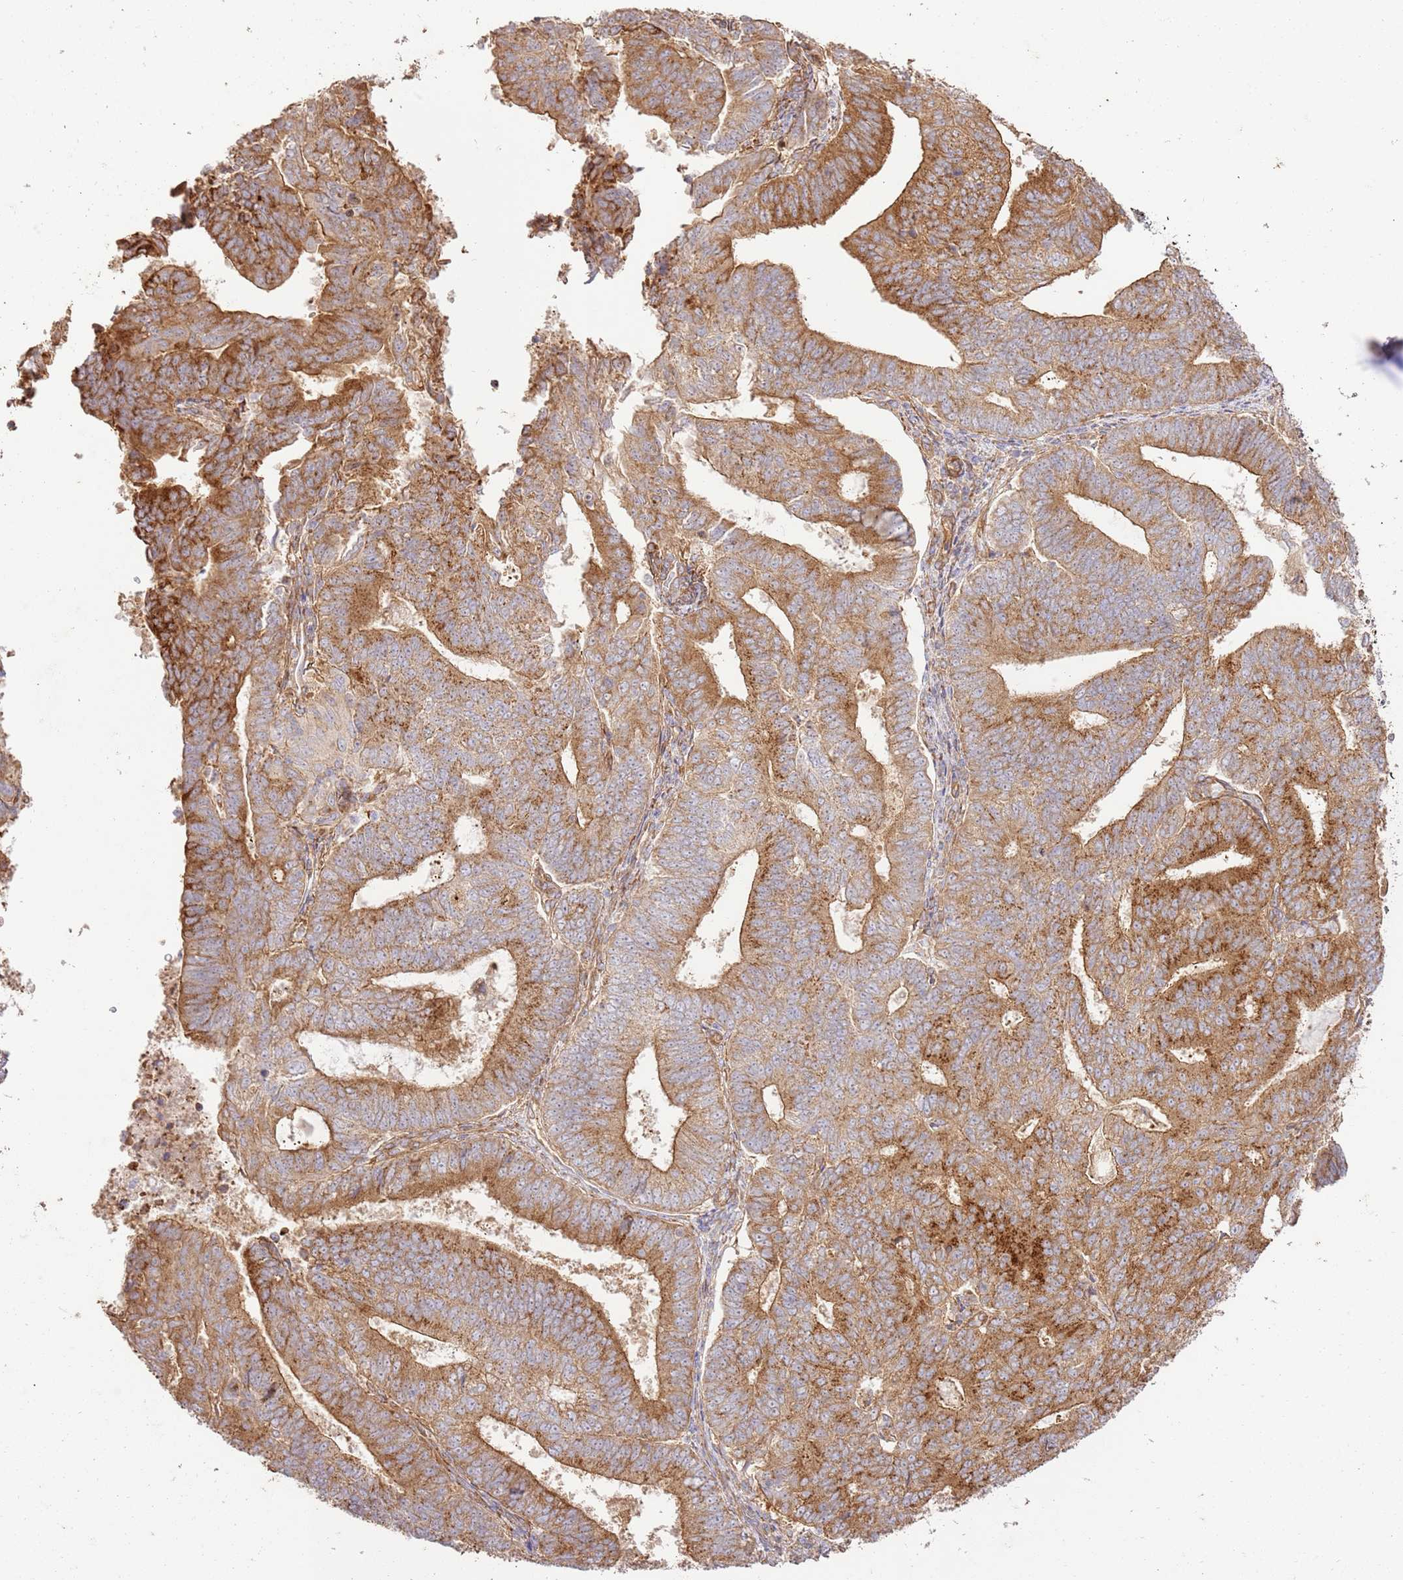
{"staining": {"intensity": "strong", "quantity": ">75%", "location": "cytoplasmic/membranous"}, "tissue": "endometrial cancer", "cell_type": "Tumor cells", "image_type": "cancer", "snomed": [{"axis": "morphology", "description": "Adenocarcinoma, NOS"}, {"axis": "topography", "description": "Endometrium"}], "caption": "Immunohistochemistry (IHC) histopathology image of neoplastic tissue: human endometrial adenocarcinoma stained using immunohistochemistry (IHC) displays high levels of strong protein expression localized specifically in the cytoplasmic/membranous of tumor cells, appearing as a cytoplasmic/membranous brown color.", "gene": "ZBTB39", "patient": {"sex": "female", "age": 70}}